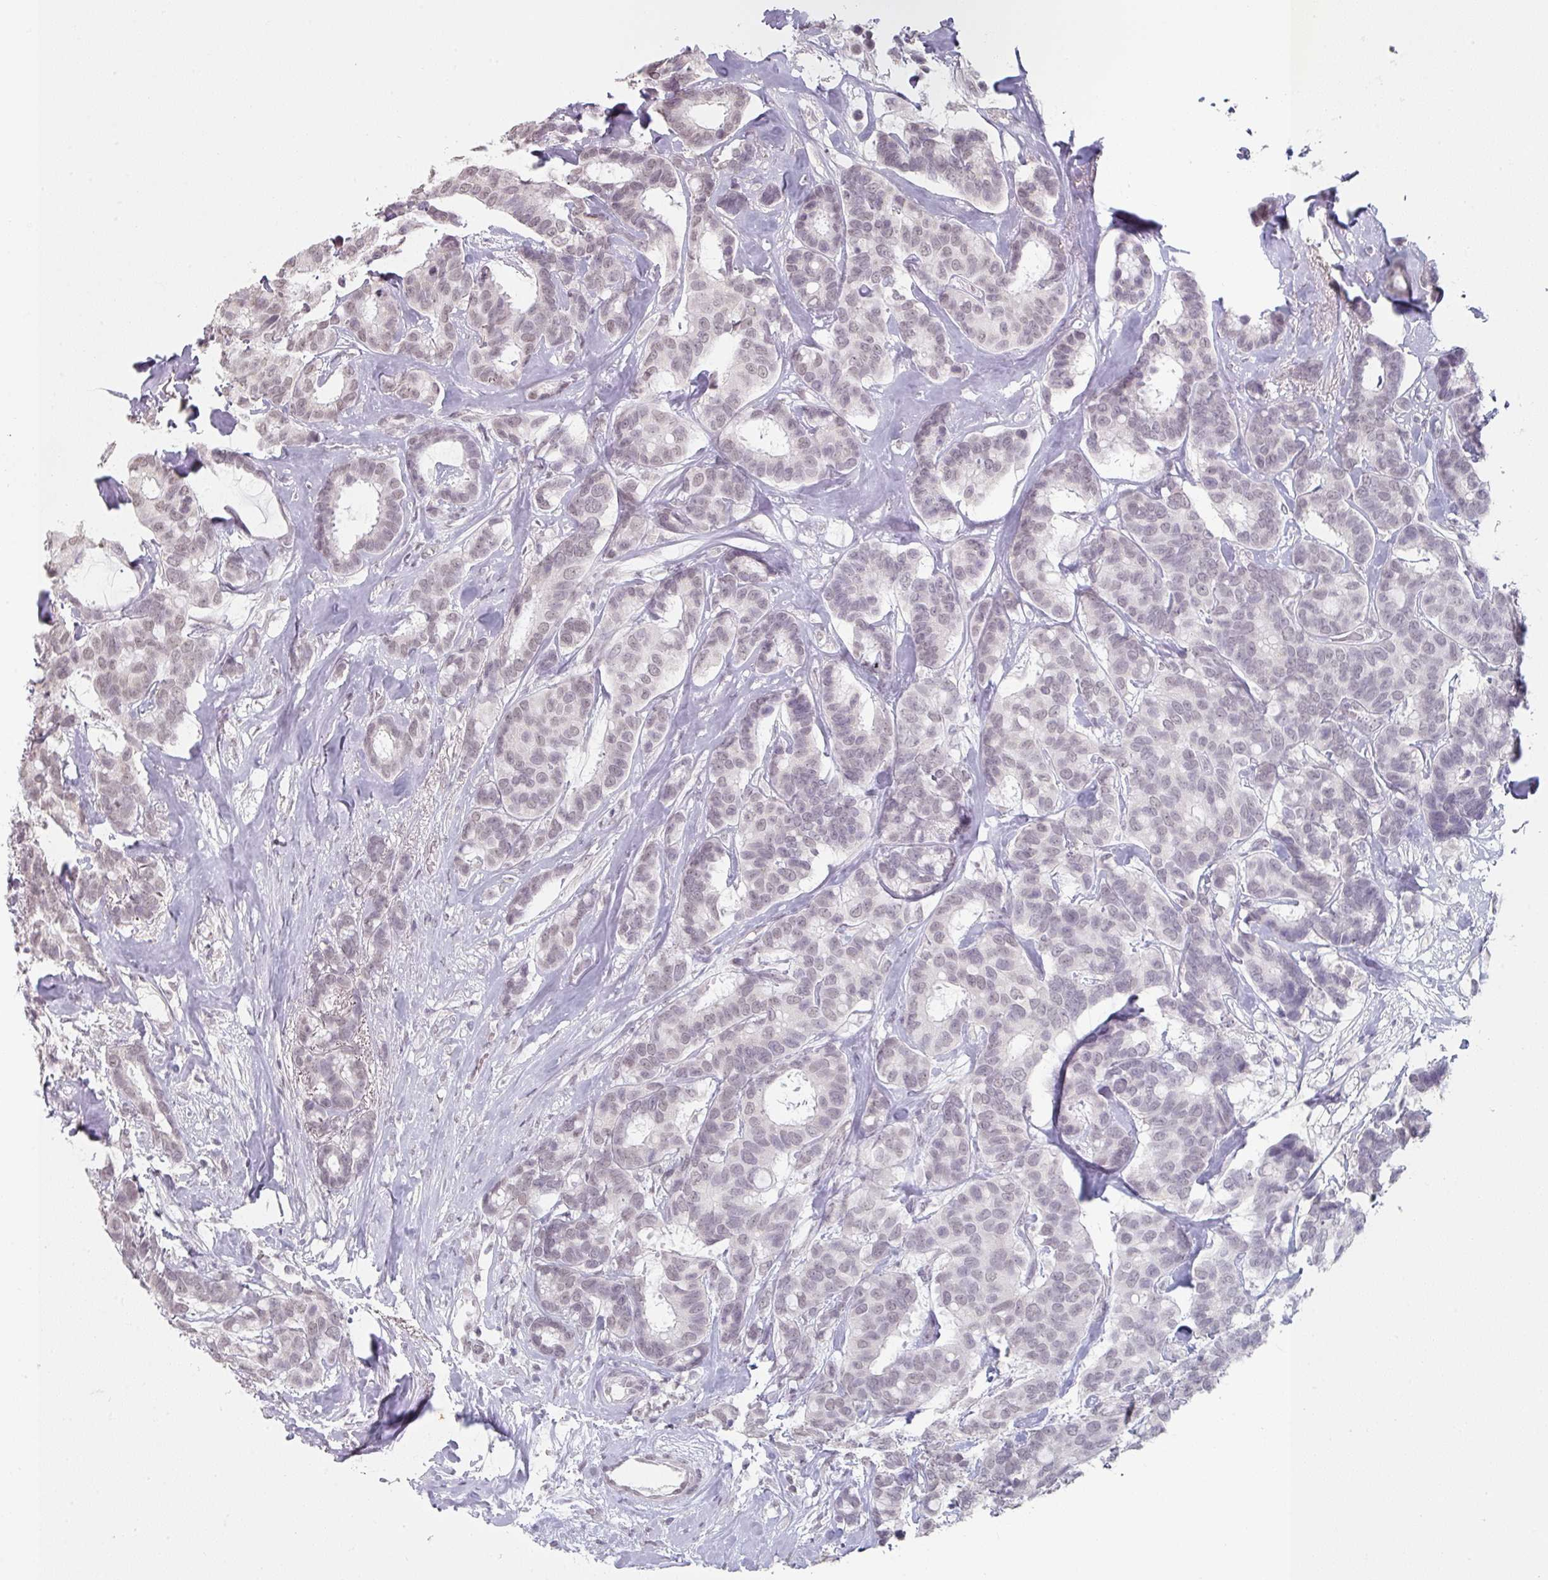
{"staining": {"intensity": "negative", "quantity": "none", "location": "none"}, "tissue": "breast cancer", "cell_type": "Tumor cells", "image_type": "cancer", "snomed": [{"axis": "morphology", "description": "Duct carcinoma"}, {"axis": "topography", "description": "Breast"}], "caption": "There is no significant positivity in tumor cells of breast cancer.", "gene": "SPRR1A", "patient": {"sex": "female", "age": 87}}